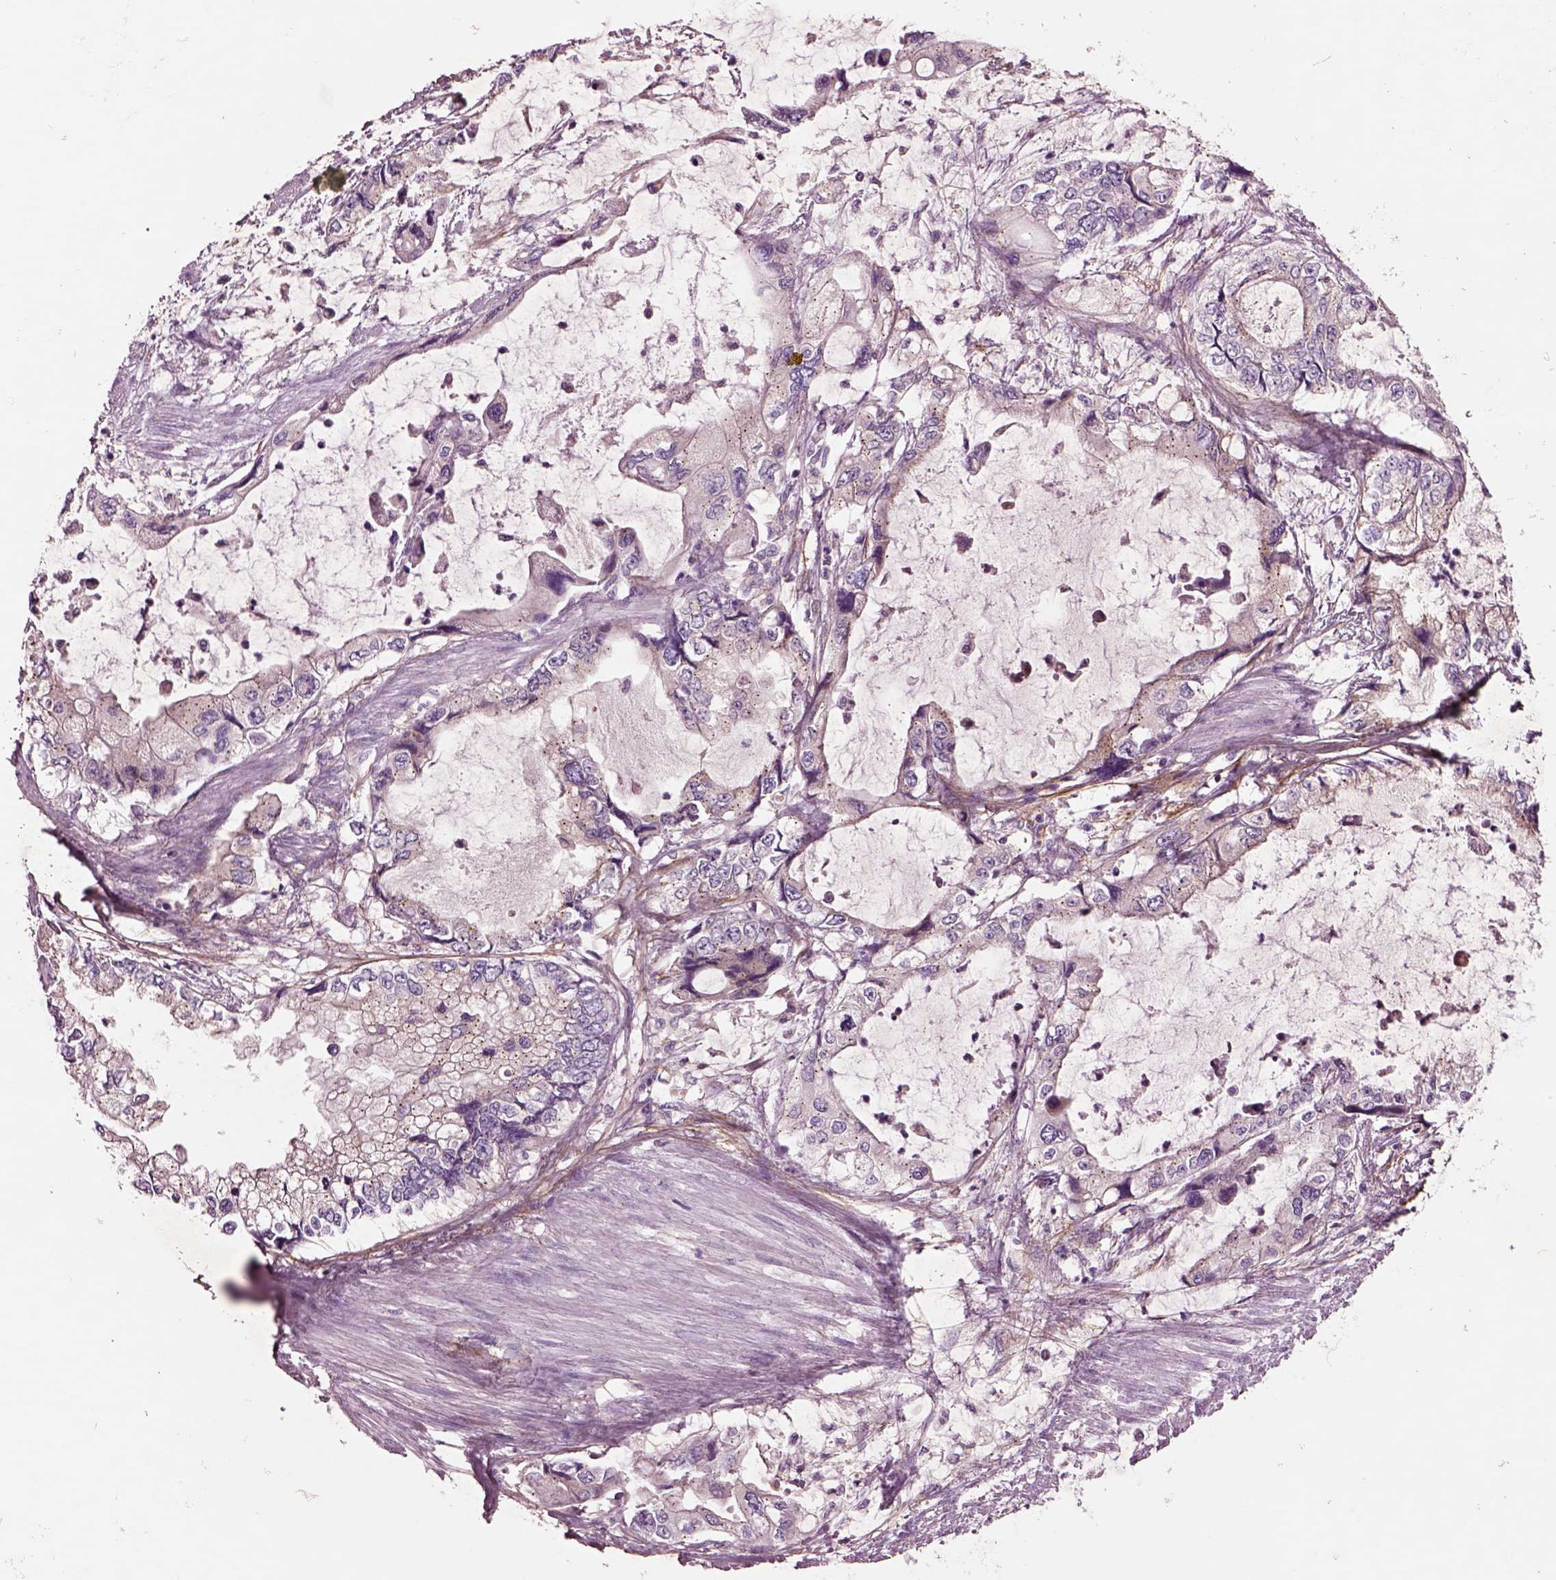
{"staining": {"intensity": "negative", "quantity": "none", "location": "none"}, "tissue": "stomach cancer", "cell_type": "Tumor cells", "image_type": "cancer", "snomed": [{"axis": "morphology", "description": "Adenocarcinoma, NOS"}, {"axis": "topography", "description": "Pancreas"}, {"axis": "topography", "description": "Stomach, upper"}, {"axis": "topography", "description": "Stomach"}], "caption": "This is a micrograph of IHC staining of stomach cancer (adenocarcinoma), which shows no positivity in tumor cells.", "gene": "SEC23A", "patient": {"sex": "male", "age": 77}}